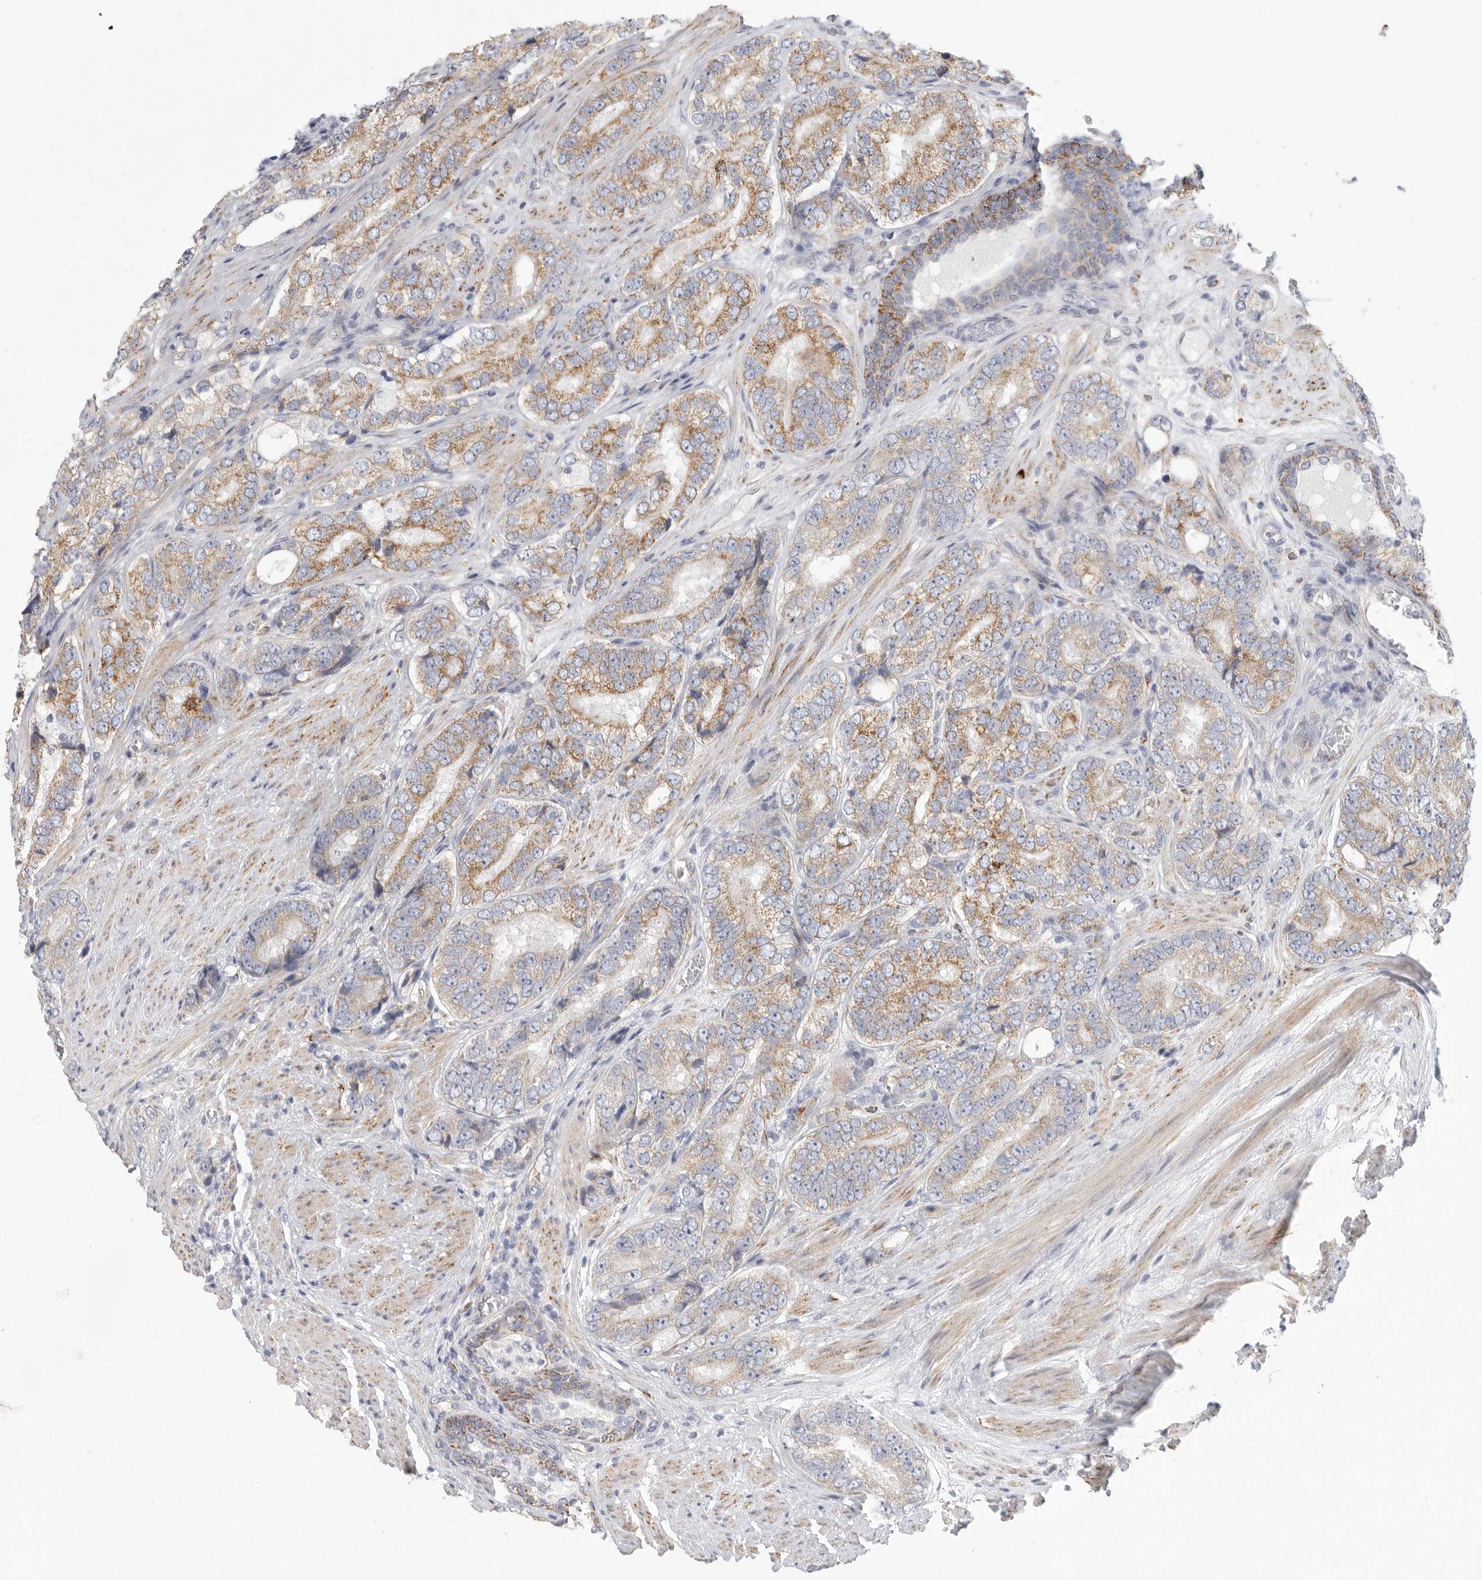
{"staining": {"intensity": "moderate", "quantity": "25%-75%", "location": "cytoplasmic/membranous"}, "tissue": "prostate cancer", "cell_type": "Tumor cells", "image_type": "cancer", "snomed": [{"axis": "morphology", "description": "Adenocarcinoma, High grade"}, {"axis": "topography", "description": "Prostate"}], "caption": "Prostate cancer tissue displays moderate cytoplasmic/membranous positivity in approximately 25%-75% of tumor cells", "gene": "ELP3", "patient": {"sex": "male", "age": 56}}